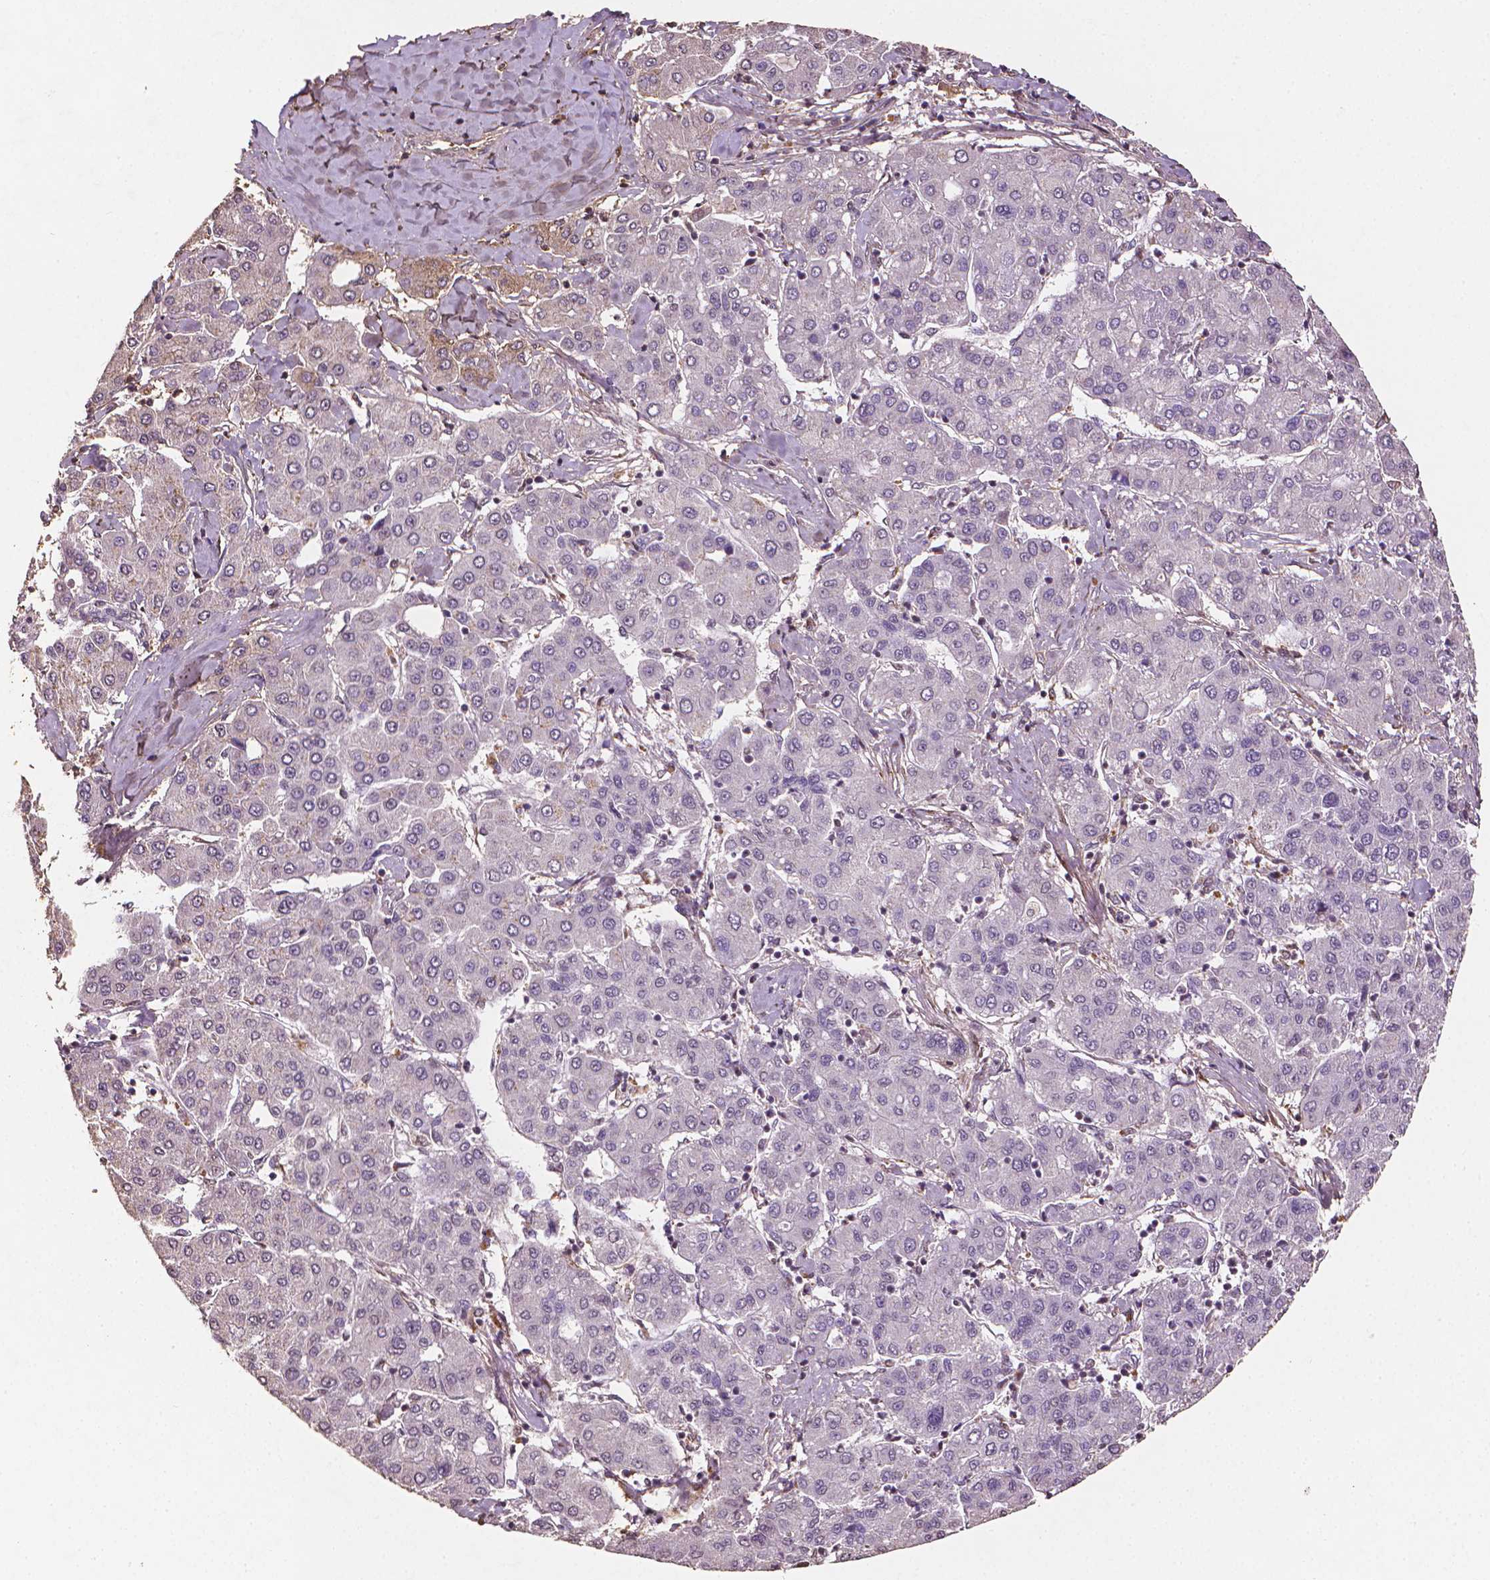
{"staining": {"intensity": "negative", "quantity": "none", "location": "none"}, "tissue": "liver cancer", "cell_type": "Tumor cells", "image_type": "cancer", "snomed": [{"axis": "morphology", "description": "Carcinoma, Hepatocellular, NOS"}, {"axis": "topography", "description": "Liver"}], "caption": "The IHC histopathology image has no significant expression in tumor cells of liver hepatocellular carcinoma tissue. The staining is performed using DAB brown chromogen with nuclei counter-stained in using hematoxylin.", "gene": "DCN", "patient": {"sex": "male", "age": 65}}